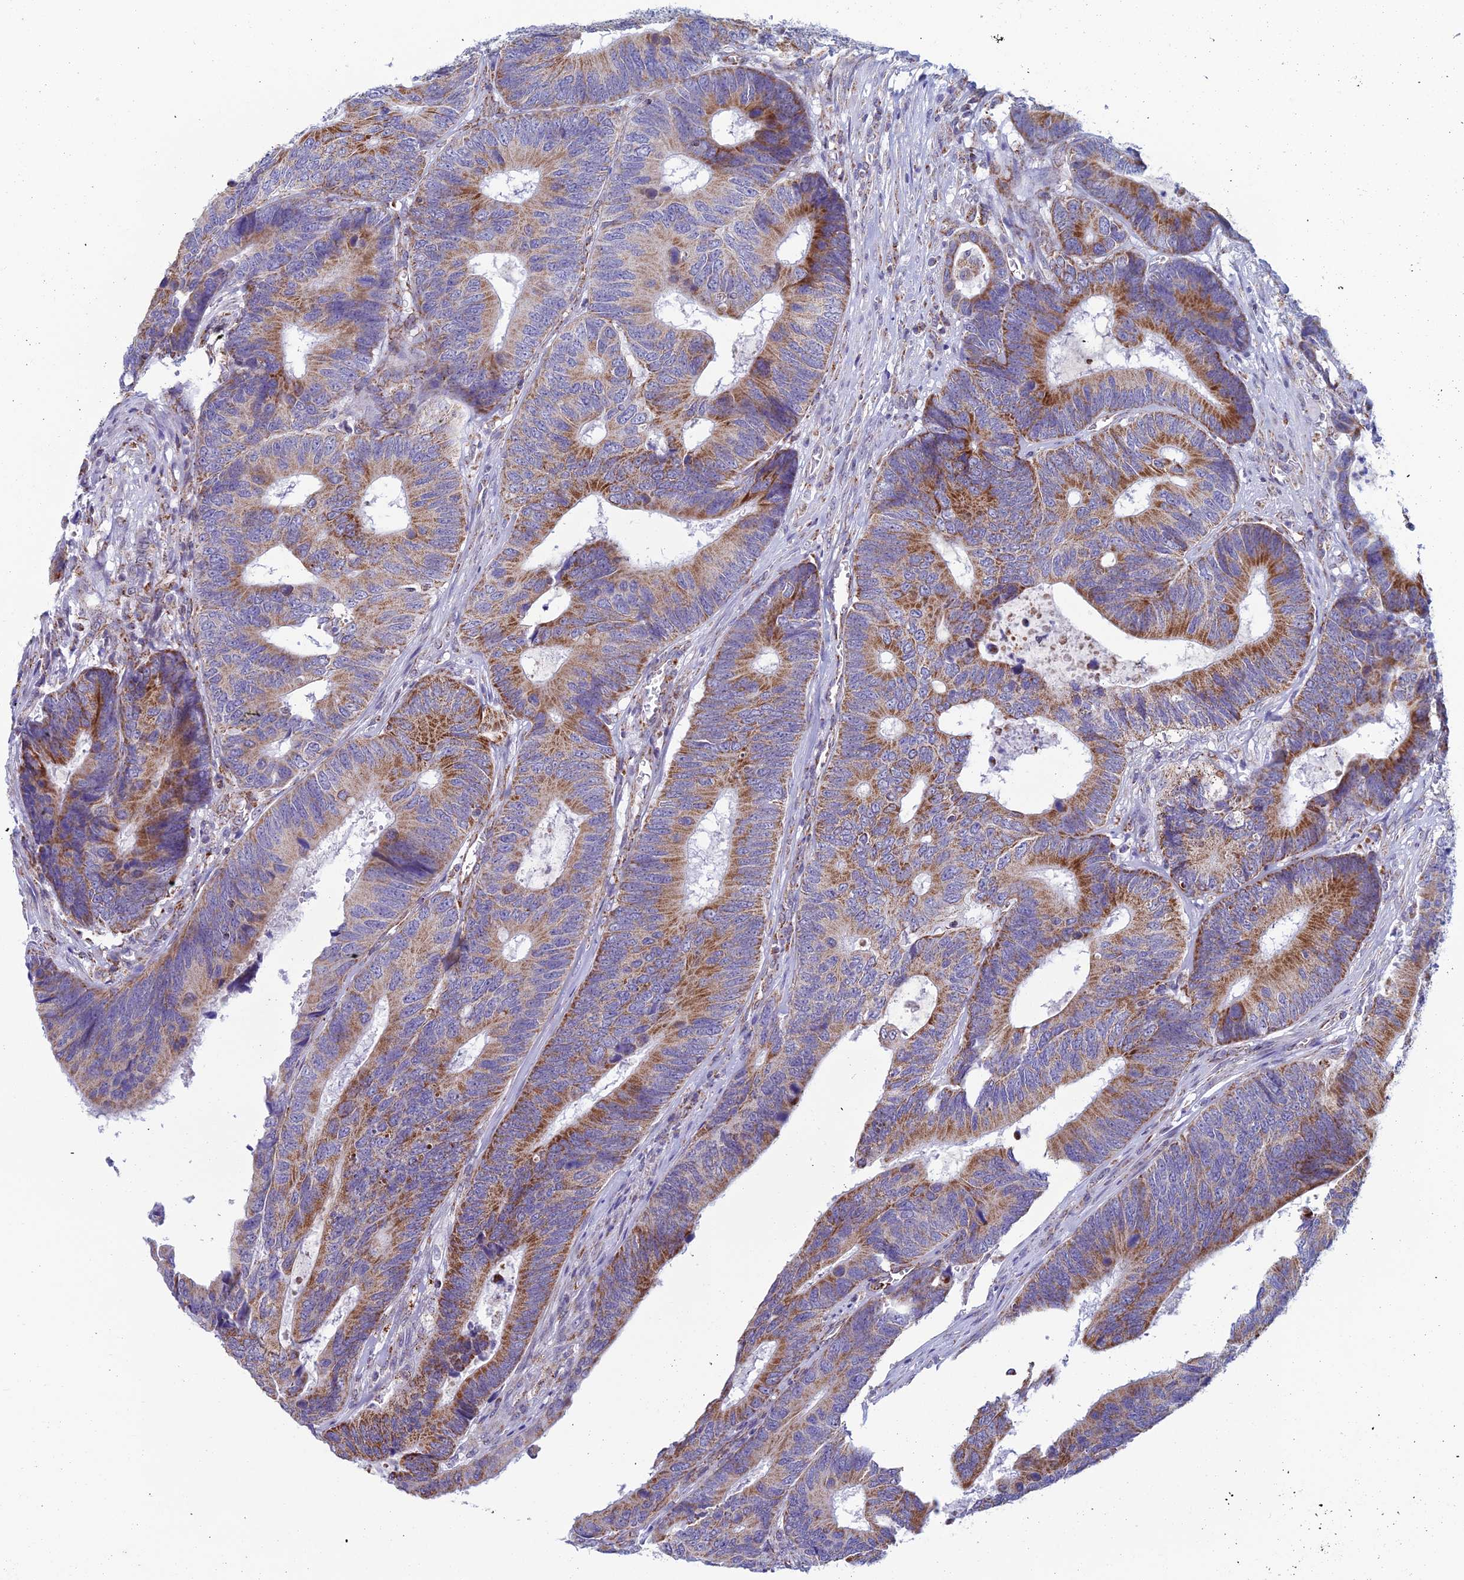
{"staining": {"intensity": "moderate", "quantity": ">75%", "location": "cytoplasmic/membranous"}, "tissue": "colorectal cancer", "cell_type": "Tumor cells", "image_type": "cancer", "snomed": [{"axis": "morphology", "description": "Adenocarcinoma, NOS"}, {"axis": "topography", "description": "Colon"}], "caption": "A brown stain shows moderate cytoplasmic/membranous positivity of a protein in colorectal cancer tumor cells. The staining was performed using DAB, with brown indicating positive protein expression. Nuclei are stained blue with hematoxylin.", "gene": "ZNG1B", "patient": {"sex": "male", "age": 87}}